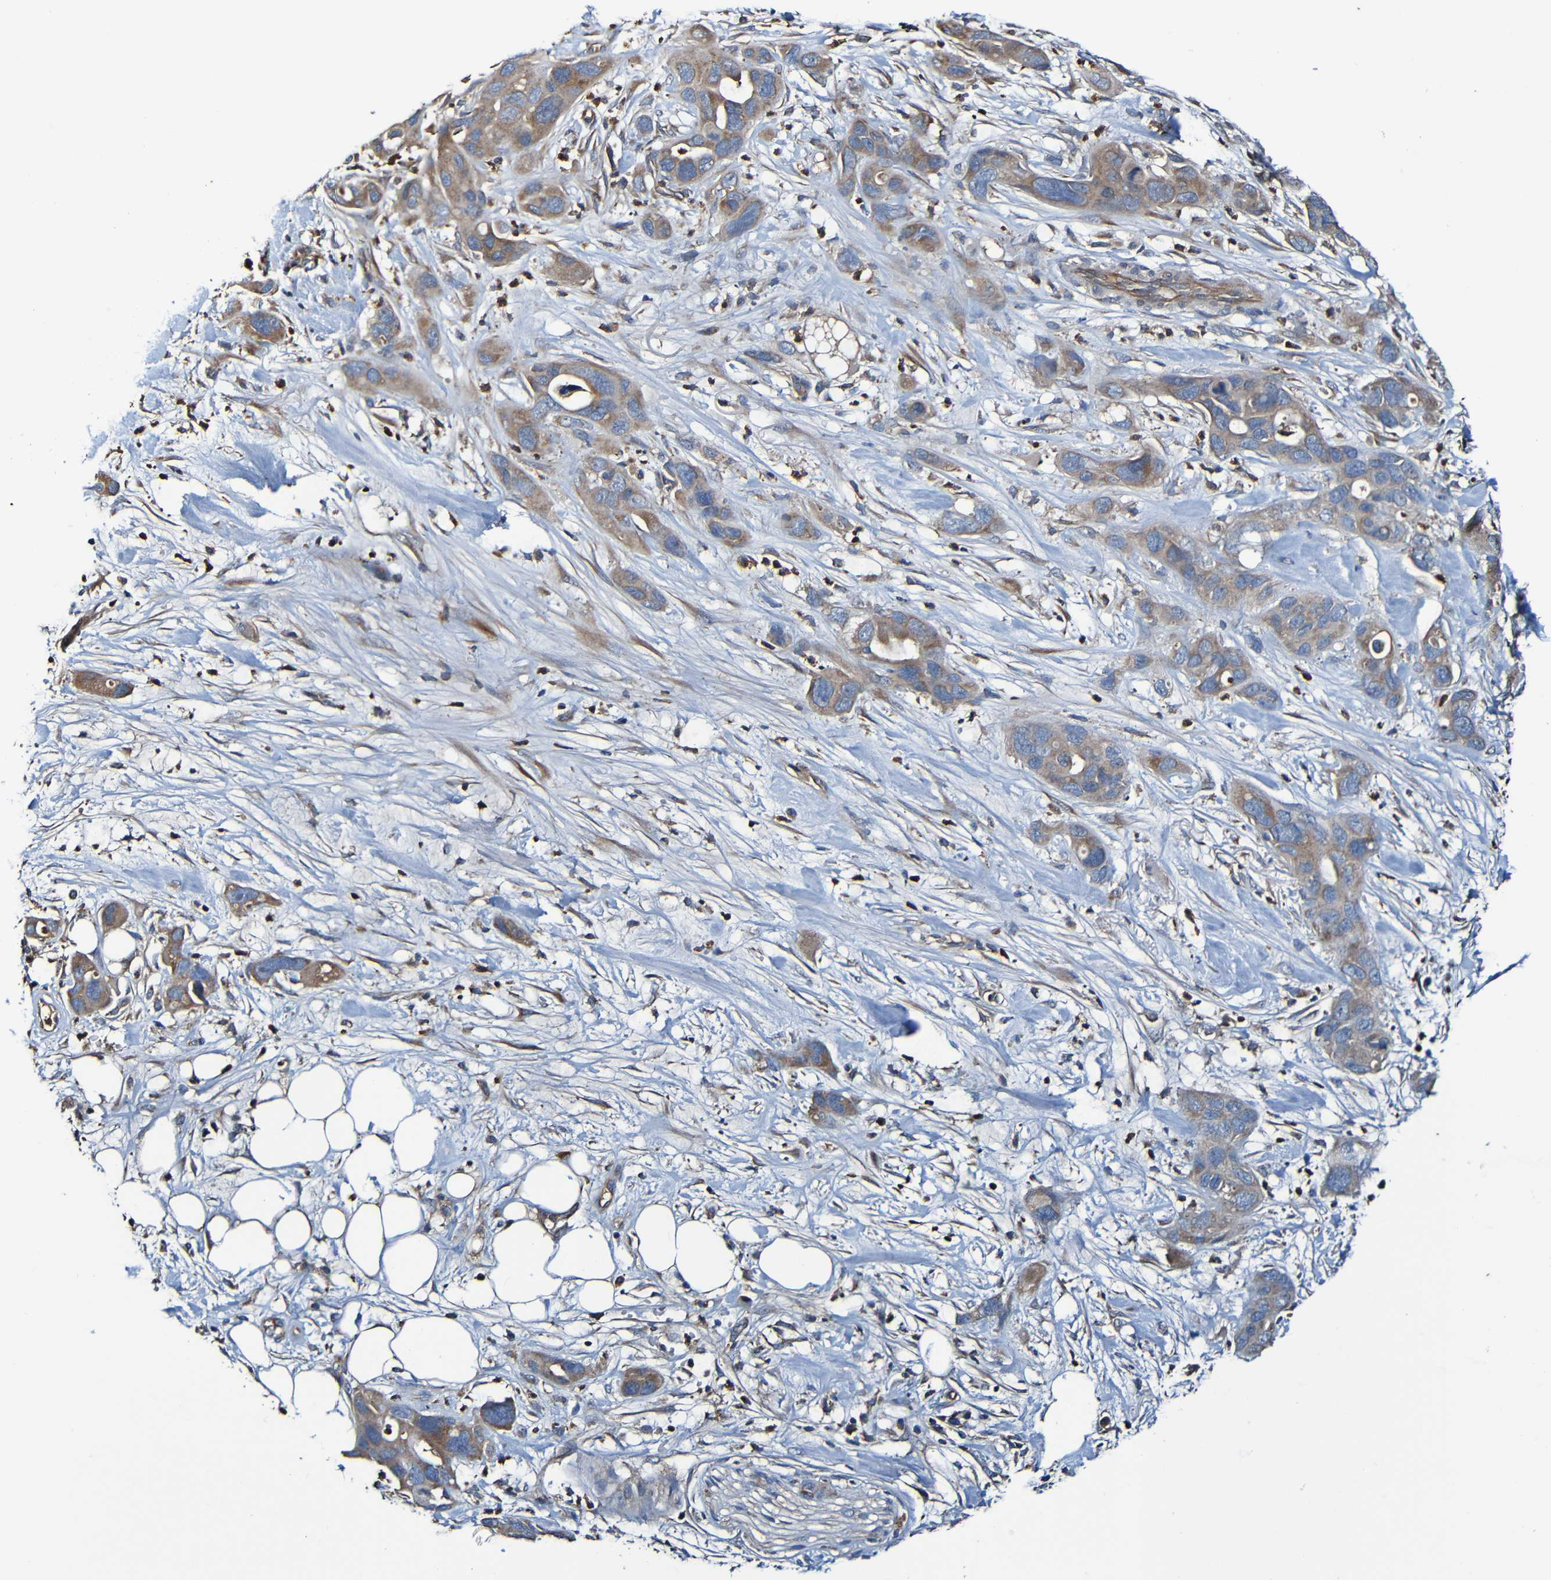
{"staining": {"intensity": "moderate", "quantity": ">75%", "location": "cytoplasmic/membranous"}, "tissue": "pancreatic cancer", "cell_type": "Tumor cells", "image_type": "cancer", "snomed": [{"axis": "morphology", "description": "Adenocarcinoma, NOS"}, {"axis": "topography", "description": "Pancreas"}], "caption": "Pancreatic adenocarcinoma stained for a protein (brown) shows moderate cytoplasmic/membranous positive positivity in about >75% of tumor cells.", "gene": "ADAM15", "patient": {"sex": "female", "age": 71}}